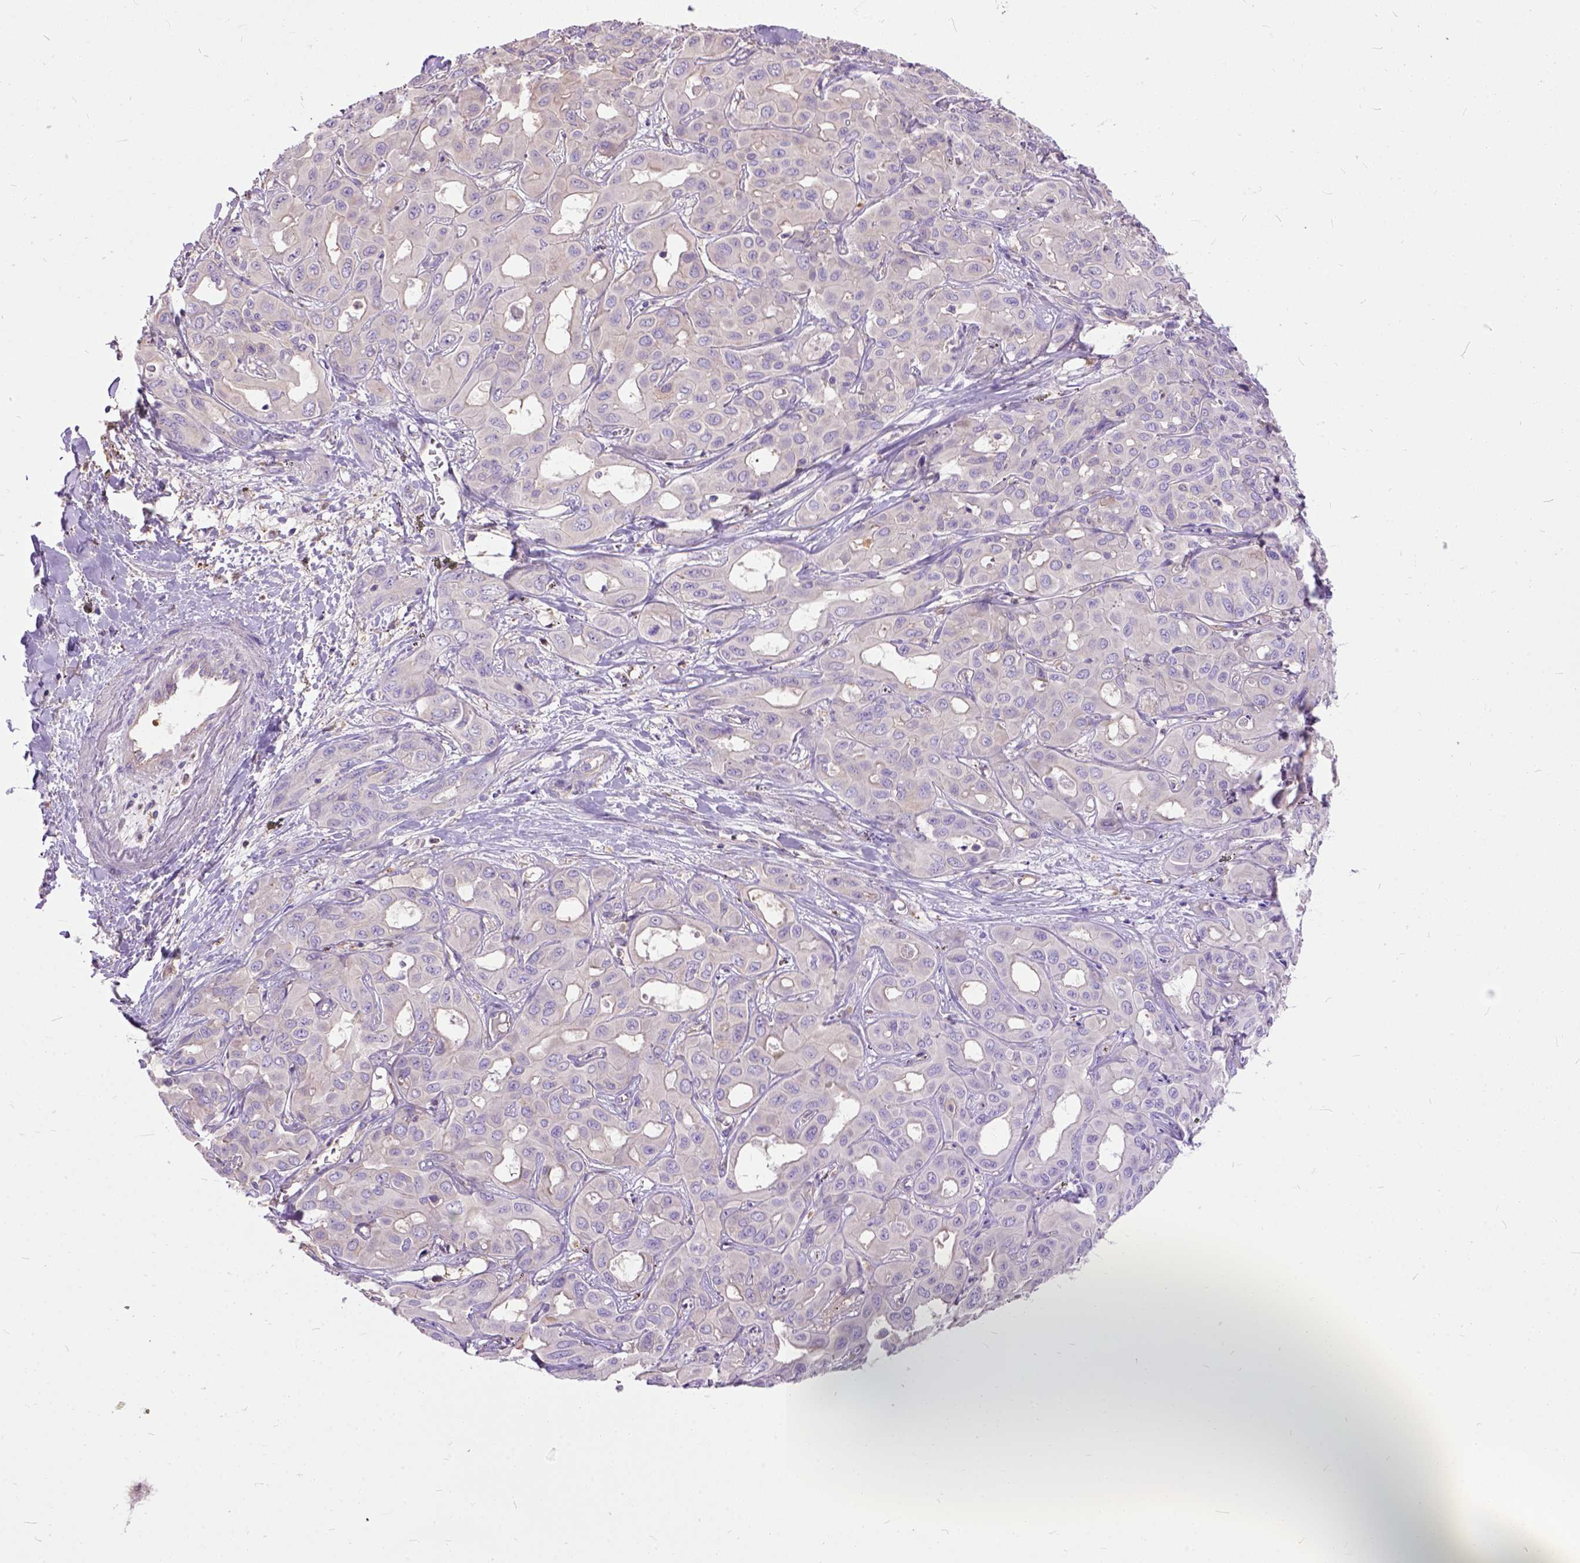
{"staining": {"intensity": "negative", "quantity": "none", "location": "none"}, "tissue": "liver cancer", "cell_type": "Tumor cells", "image_type": "cancer", "snomed": [{"axis": "morphology", "description": "Cholangiocarcinoma"}, {"axis": "topography", "description": "Liver"}], "caption": "Histopathology image shows no protein positivity in tumor cells of liver cholangiocarcinoma tissue.", "gene": "SEMA4F", "patient": {"sex": "female", "age": 60}}